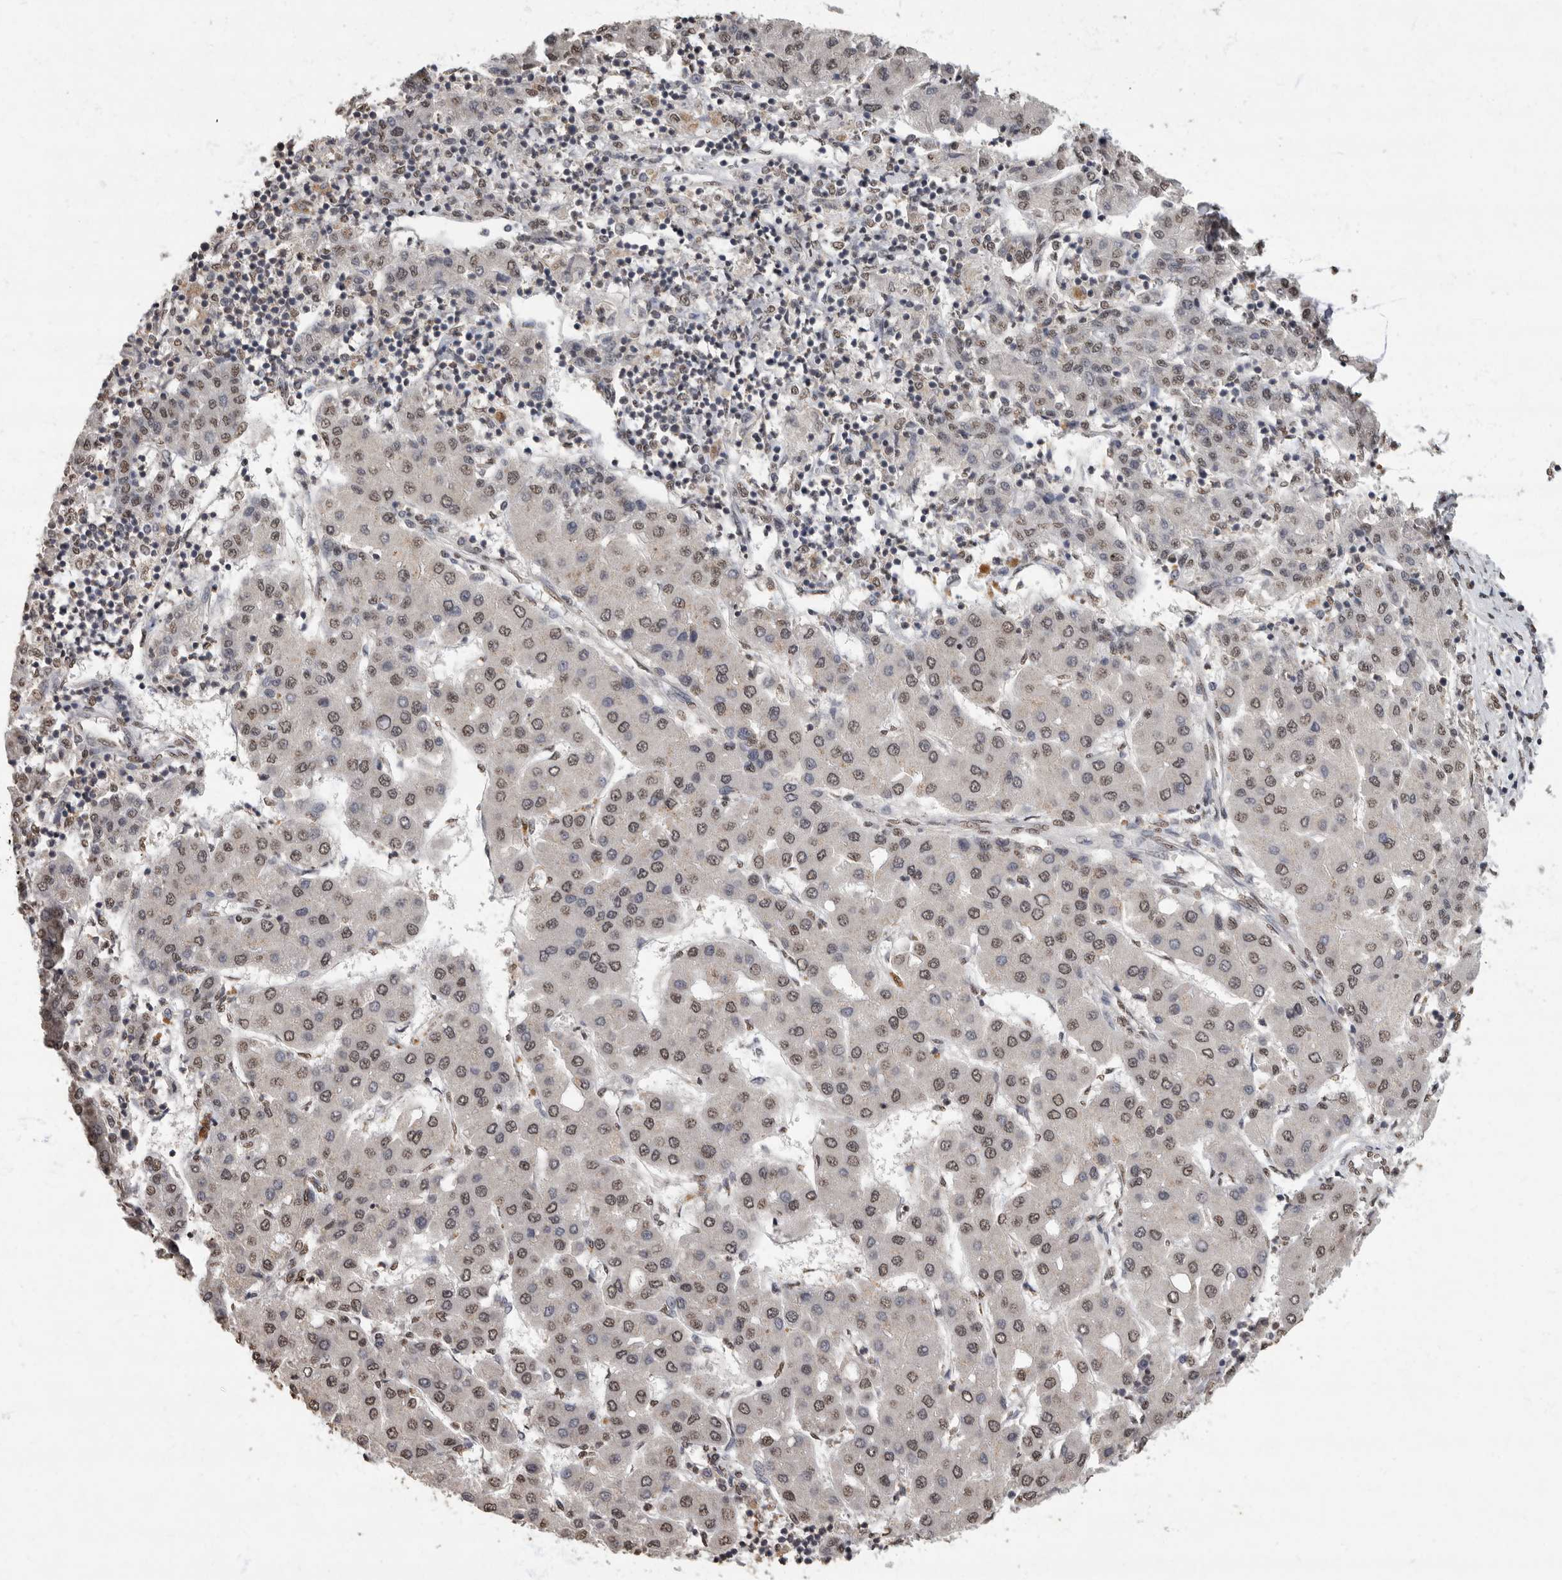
{"staining": {"intensity": "weak", "quantity": ">75%", "location": "nuclear"}, "tissue": "liver cancer", "cell_type": "Tumor cells", "image_type": "cancer", "snomed": [{"axis": "morphology", "description": "Carcinoma, Hepatocellular, NOS"}, {"axis": "topography", "description": "Liver"}], "caption": "Protein expression by IHC exhibits weak nuclear positivity in about >75% of tumor cells in hepatocellular carcinoma (liver).", "gene": "NBL1", "patient": {"sex": "male", "age": 65}}